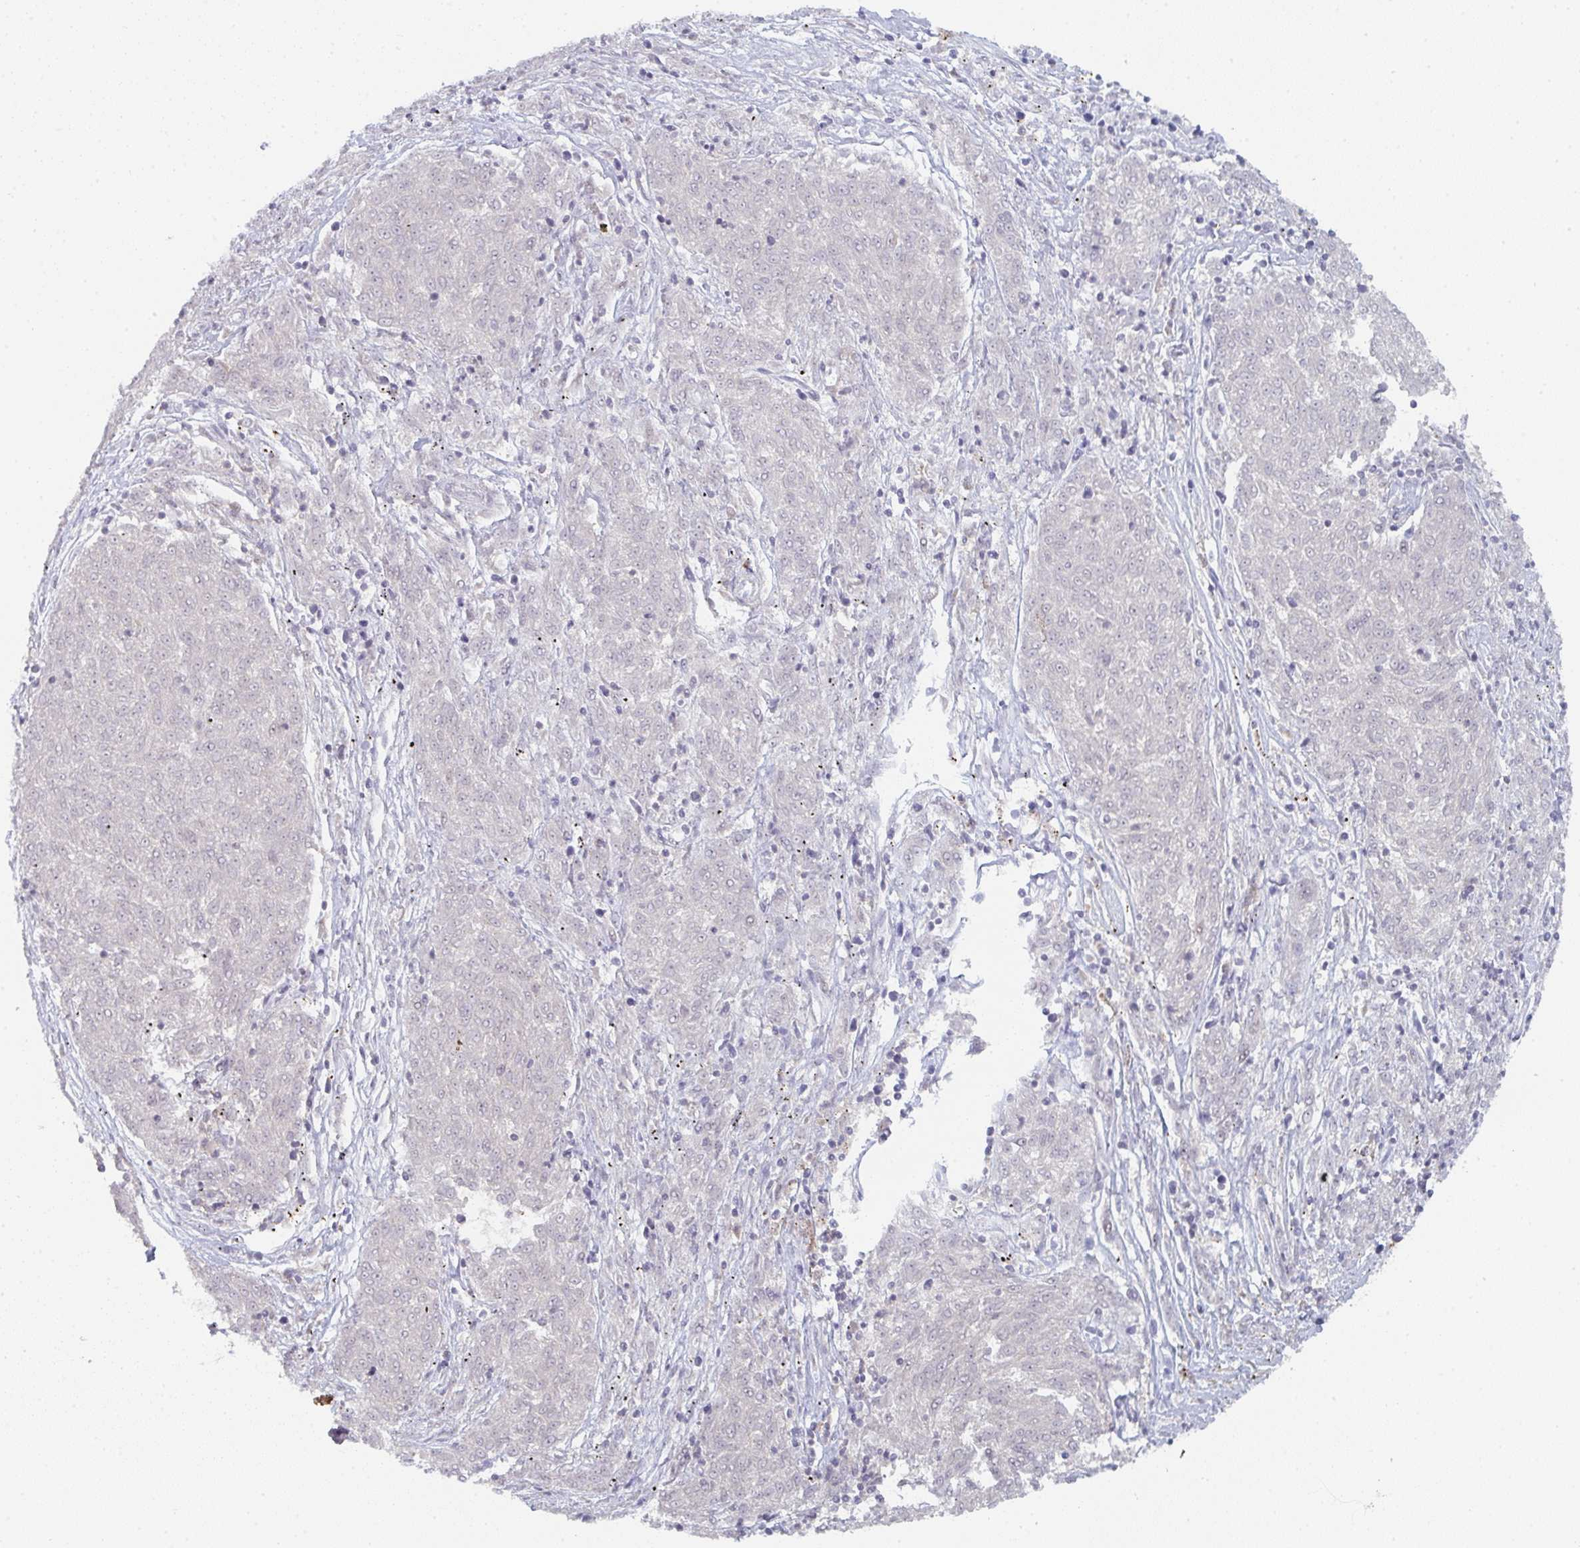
{"staining": {"intensity": "negative", "quantity": "none", "location": "none"}, "tissue": "melanoma", "cell_type": "Tumor cells", "image_type": "cancer", "snomed": [{"axis": "morphology", "description": "Malignant melanoma, NOS"}, {"axis": "topography", "description": "Skin"}], "caption": "Tumor cells show no significant protein expression in melanoma. (Brightfield microscopy of DAB (3,3'-diaminobenzidine) IHC at high magnification).", "gene": "LIN54", "patient": {"sex": "female", "age": 72}}